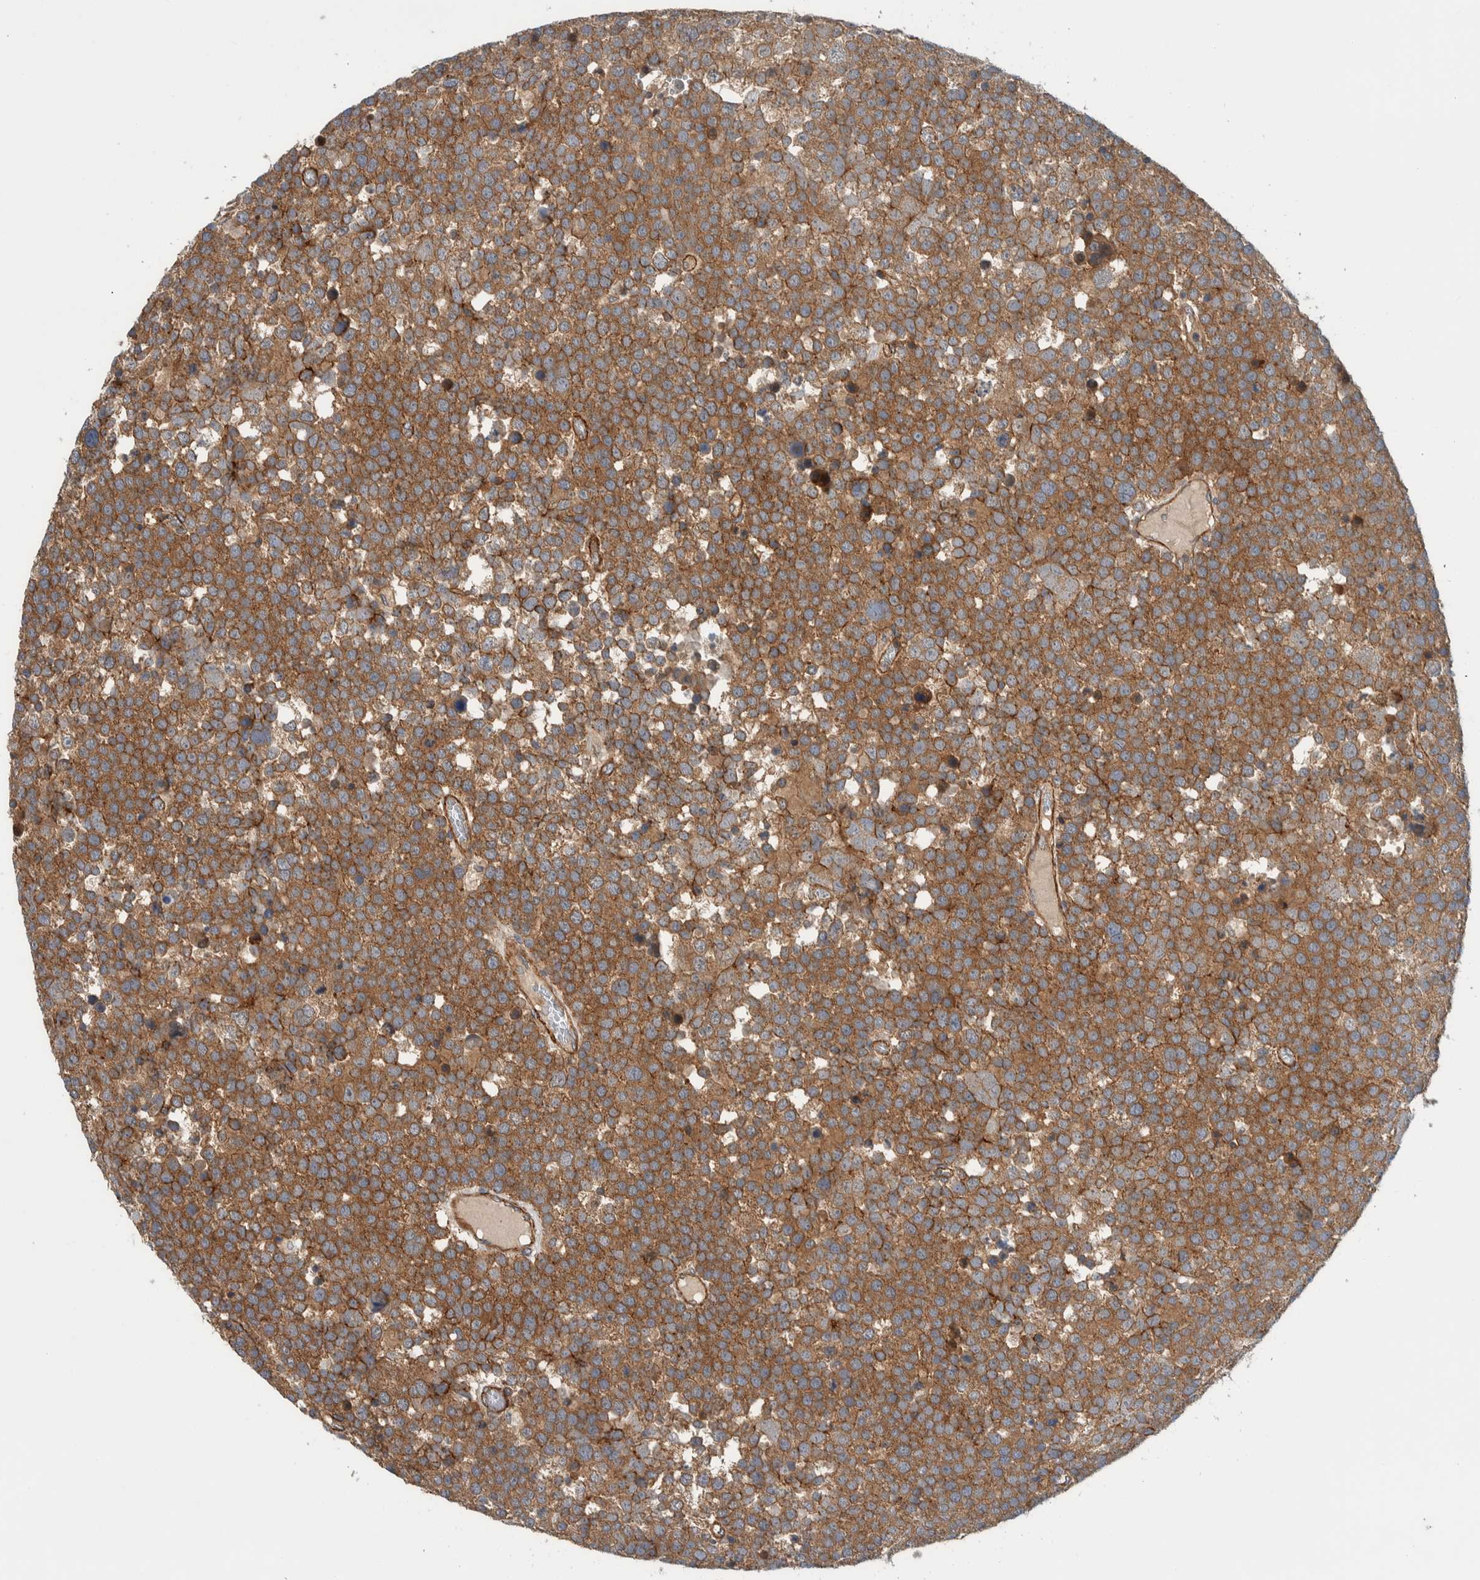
{"staining": {"intensity": "moderate", "quantity": ">75%", "location": "cytoplasmic/membranous"}, "tissue": "testis cancer", "cell_type": "Tumor cells", "image_type": "cancer", "snomed": [{"axis": "morphology", "description": "Seminoma, NOS"}, {"axis": "topography", "description": "Testis"}], "caption": "This is a histology image of immunohistochemistry (IHC) staining of testis cancer (seminoma), which shows moderate expression in the cytoplasmic/membranous of tumor cells.", "gene": "MPRIP", "patient": {"sex": "male", "age": 71}}